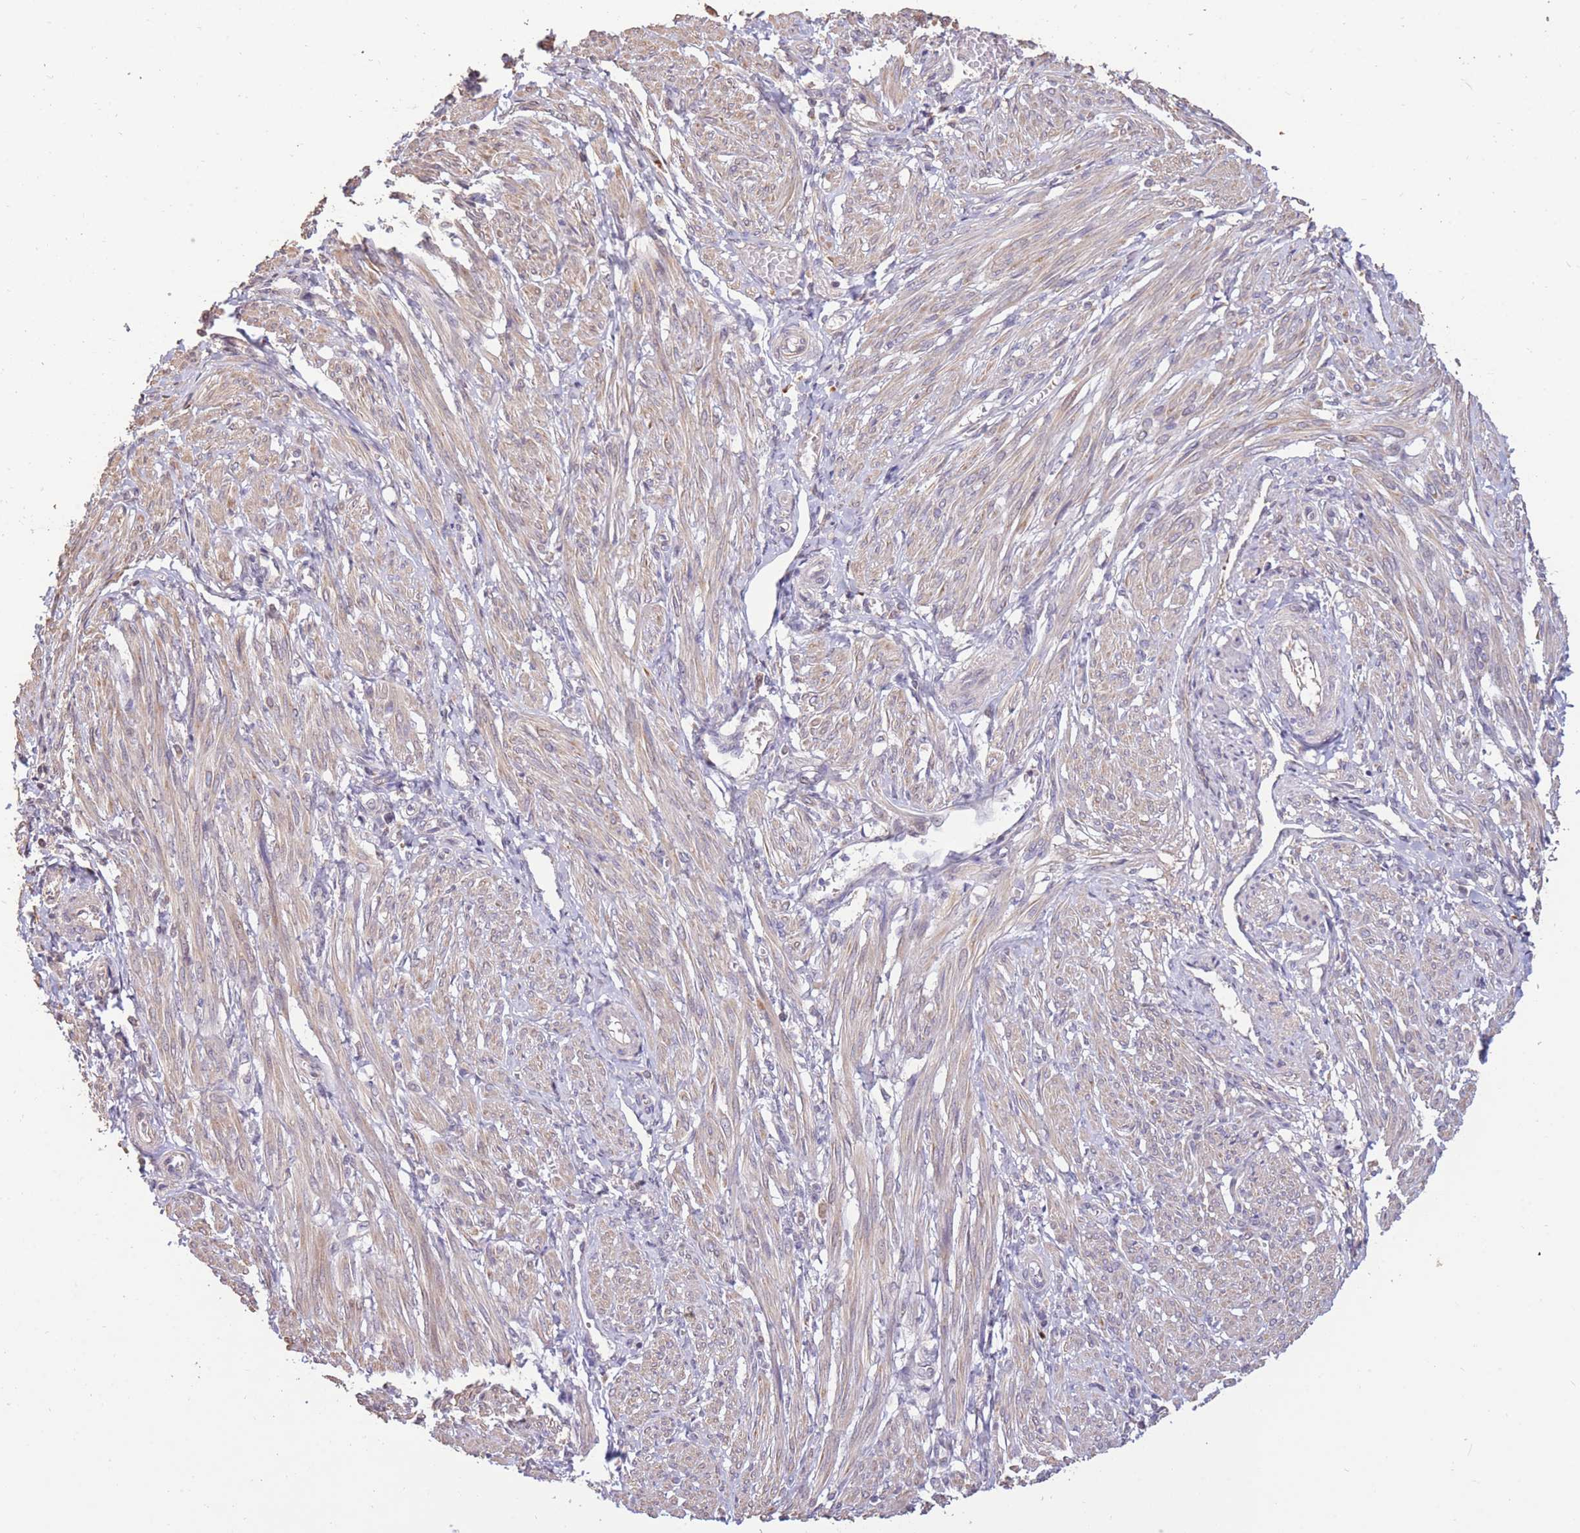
{"staining": {"intensity": "weak", "quantity": "25%-75%", "location": "cytoplasmic/membranous"}, "tissue": "smooth muscle", "cell_type": "Smooth muscle cells", "image_type": "normal", "snomed": [{"axis": "morphology", "description": "Normal tissue, NOS"}, {"axis": "topography", "description": "Smooth muscle"}], "caption": "Smooth muscle cells show low levels of weak cytoplasmic/membranous positivity in about 25%-75% of cells in benign human smooth muscle. (DAB (3,3'-diaminobenzidine) IHC with brightfield microscopy, high magnification).", "gene": "RGS14", "patient": {"sex": "female", "age": 39}}